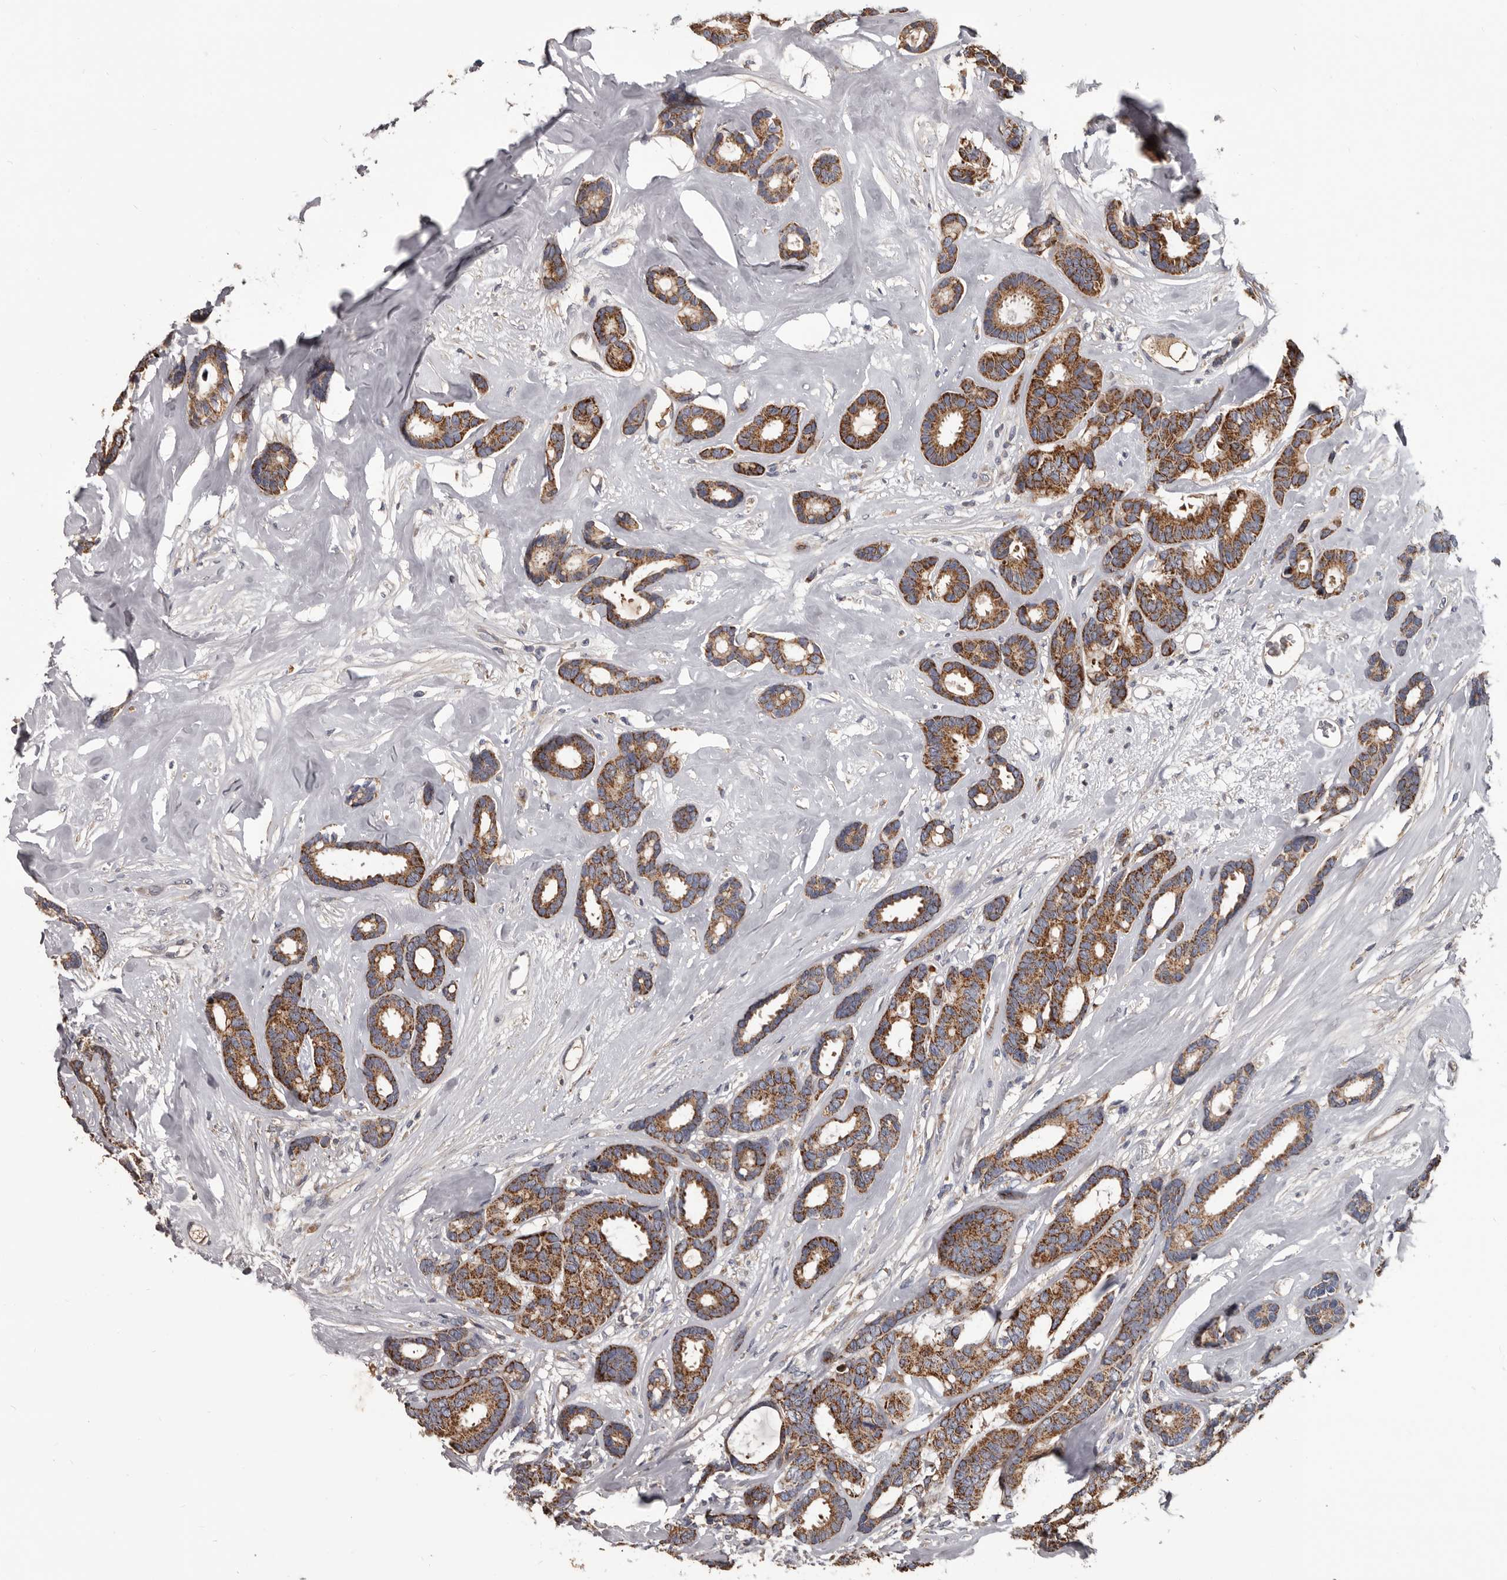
{"staining": {"intensity": "moderate", "quantity": ">75%", "location": "cytoplasmic/membranous"}, "tissue": "breast cancer", "cell_type": "Tumor cells", "image_type": "cancer", "snomed": [{"axis": "morphology", "description": "Duct carcinoma"}, {"axis": "topography", "description": "Breast"}], "caption": "A brown stain labels moderate cytoplasmic/membranous staining of a protein in breast cancer tumor cells.", "gene": "ALDH5A1", "patient": {"sex": "female", "age": 87}}